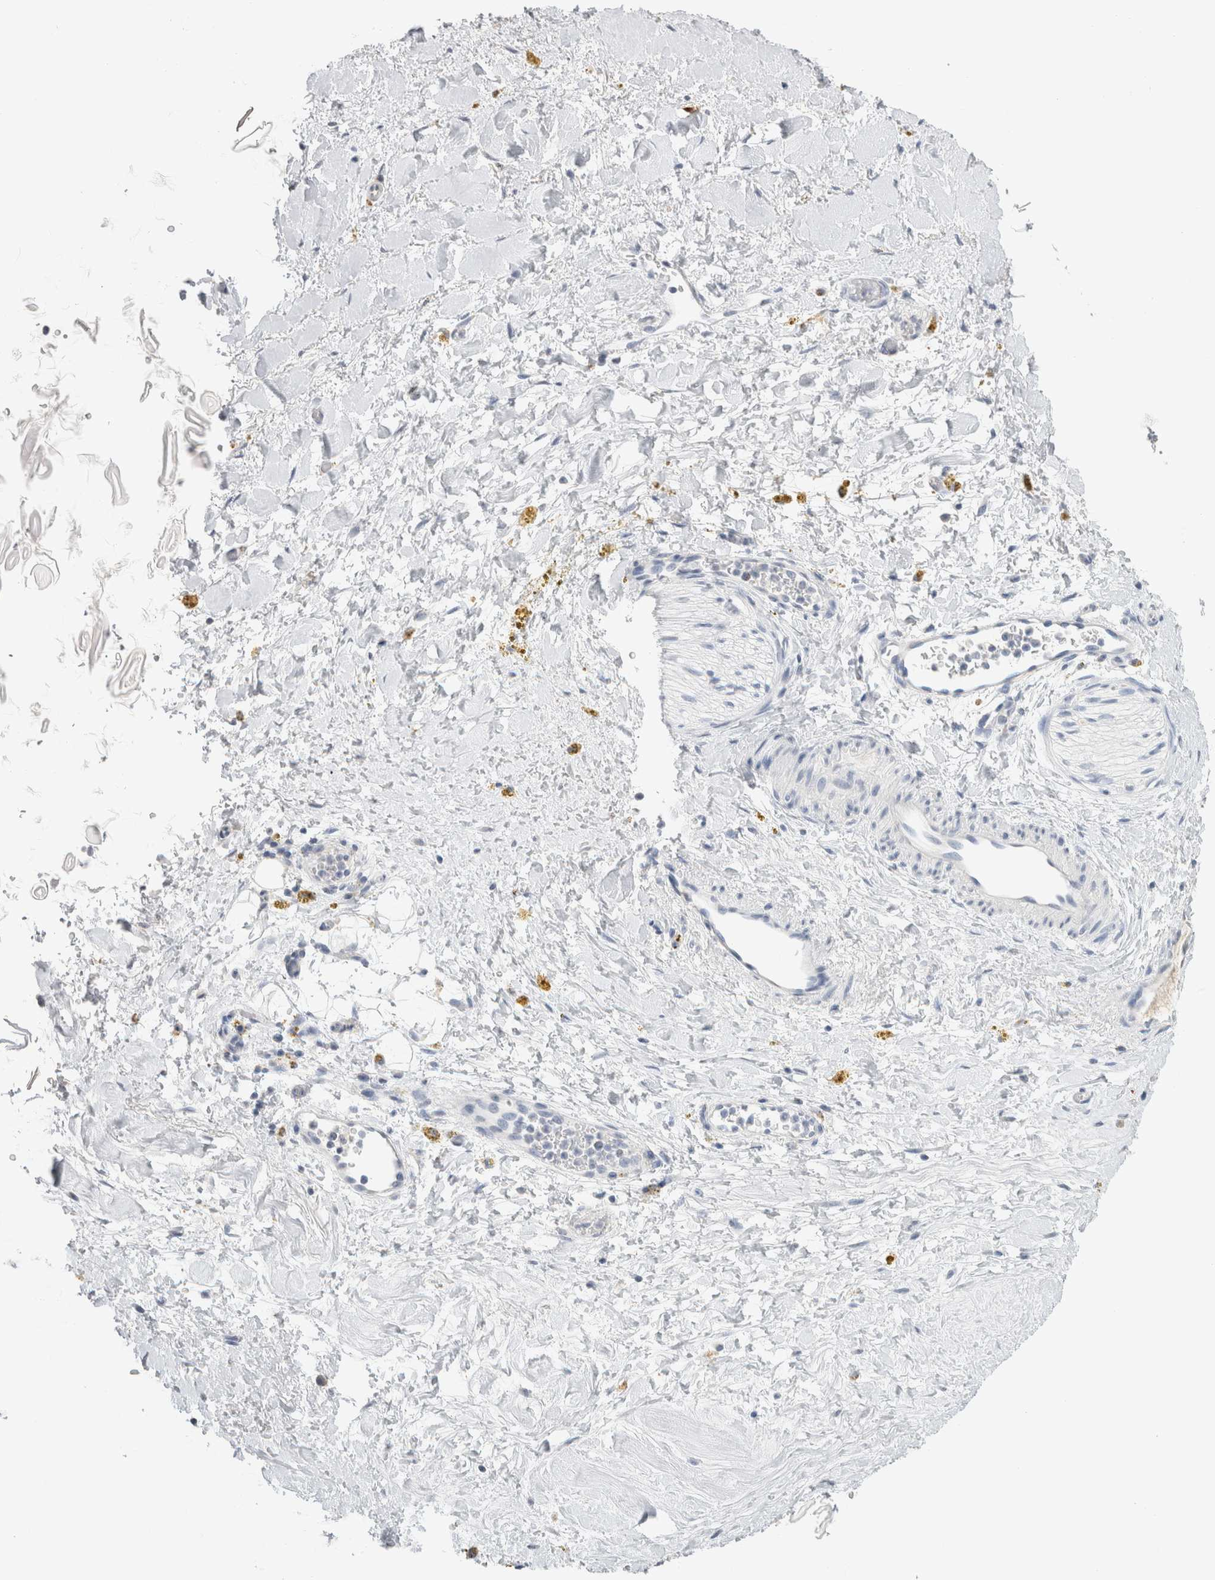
{"staining": {"intensity": "negative", "quantity": "none", "location": "none"}, "tissue": "adipose tissue", "cell_type": "Adipocytes", "image_type": "normal", "snomed": [{"axis": "morphology", "description": "Normal tissue, NOS"}, {"axis": "topography", "description": "Kidney"}, {"axis": "topography", "description": "Peripheral nerve tissue"}], "caption": "Adipose tissue stained for a protein using immunohistochemistry shows no staining adipocytes.", "gene": "LAMP3", "patient": {"sex": "male", "age": 7}}